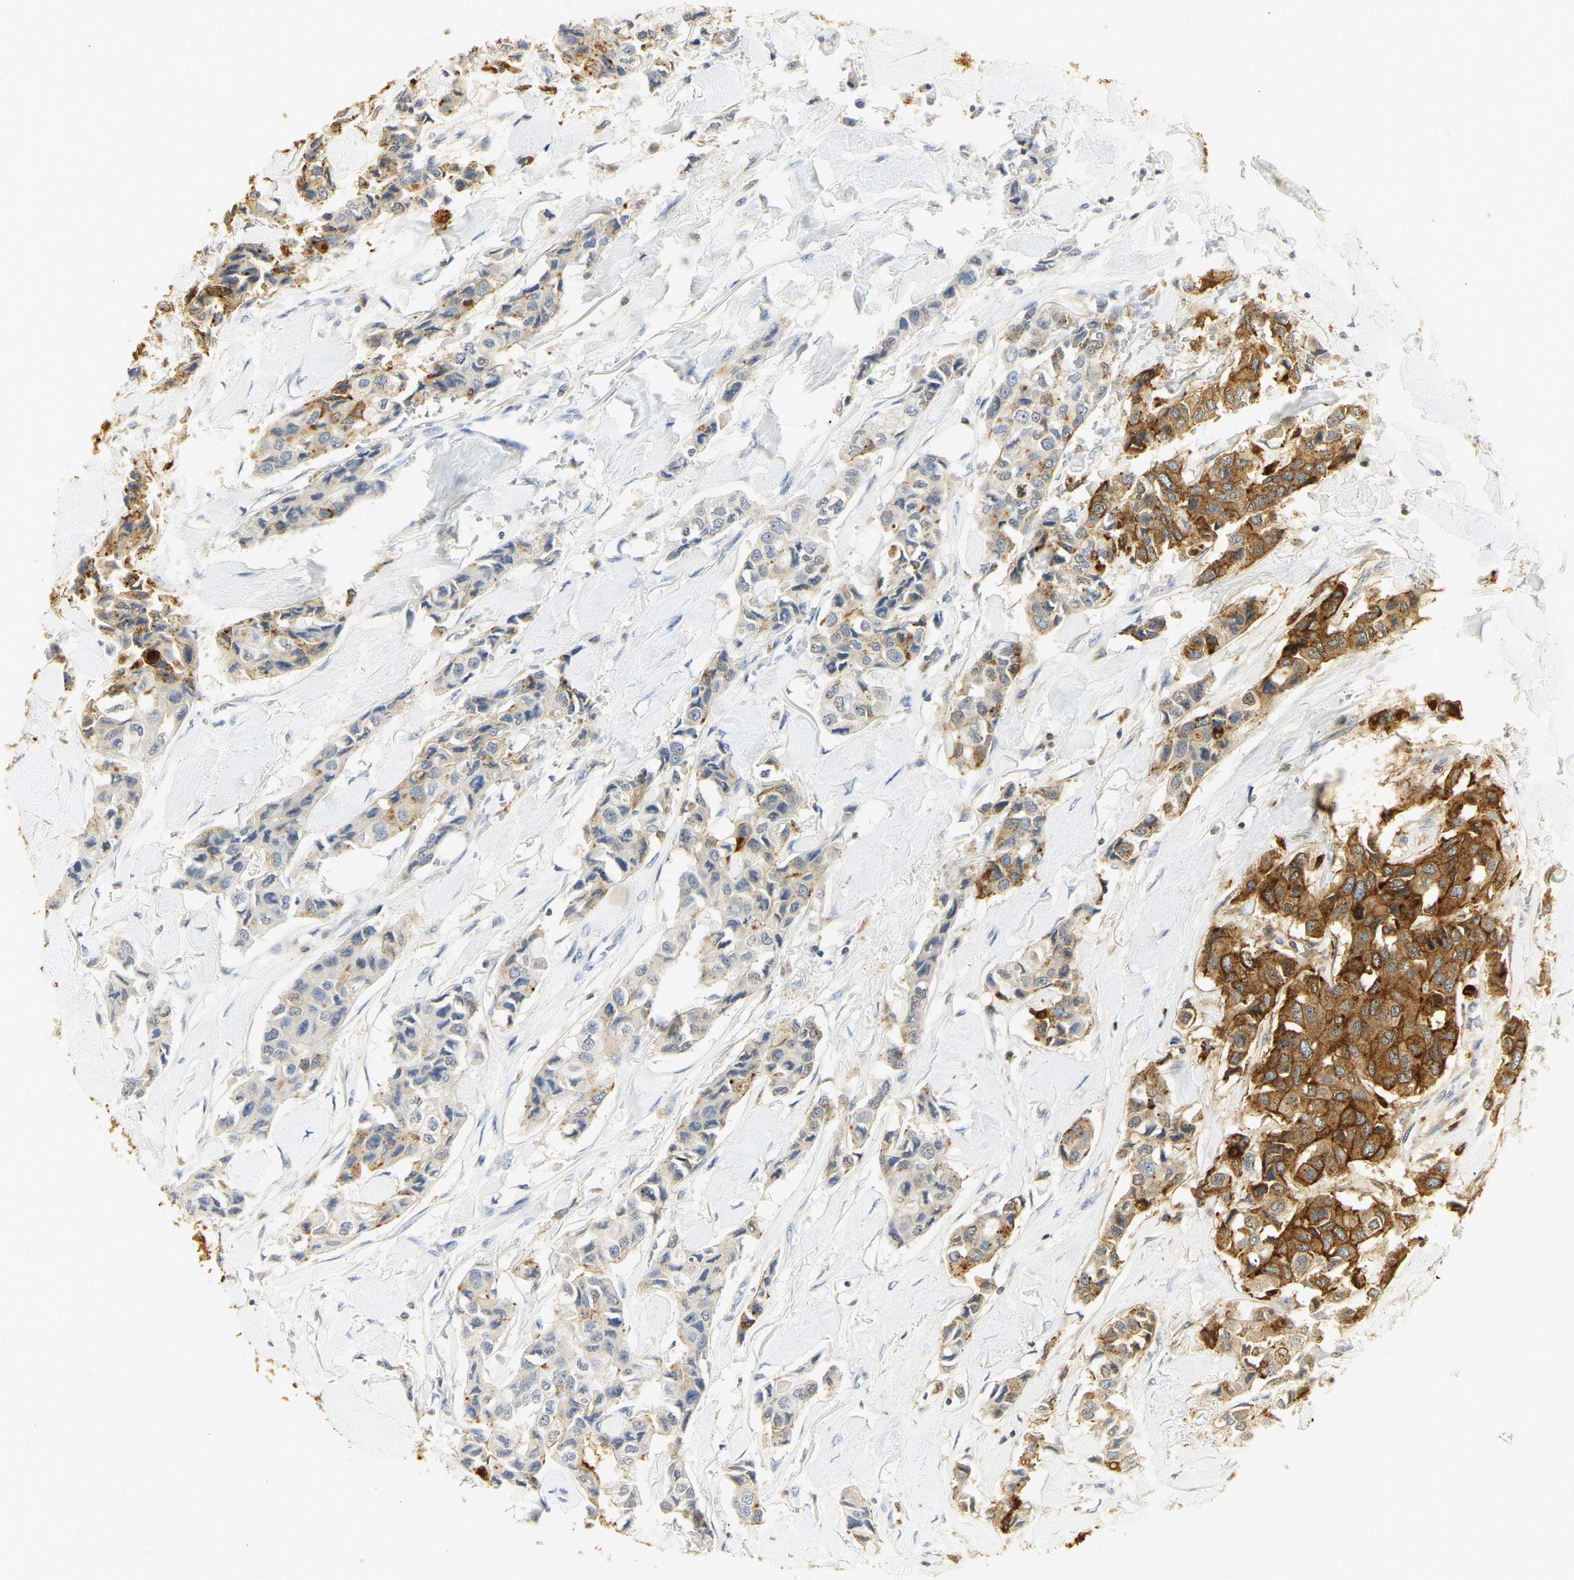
{"staining": {"intensity": "strong", "quantity": "25%-75%", "location": "cytoplasmic/membranous"}, "tissue": "breast cancer", "cell_type": "Tumor cells", "image_type": "cancer", "snomed": [{"axis": "morphology", "description": "Duct carcinoma"}, {"axis": "topography", "description": "Breast"}], "caption": "An IHC image of tumor tissue is shown. Protein staining in brown shows strong cytoplasmic/membranous positivity in breast intraductal carcinoma within tumor cells.", "gene": "CEACAM5", "patient": {"sex": "female", "age": 80}}